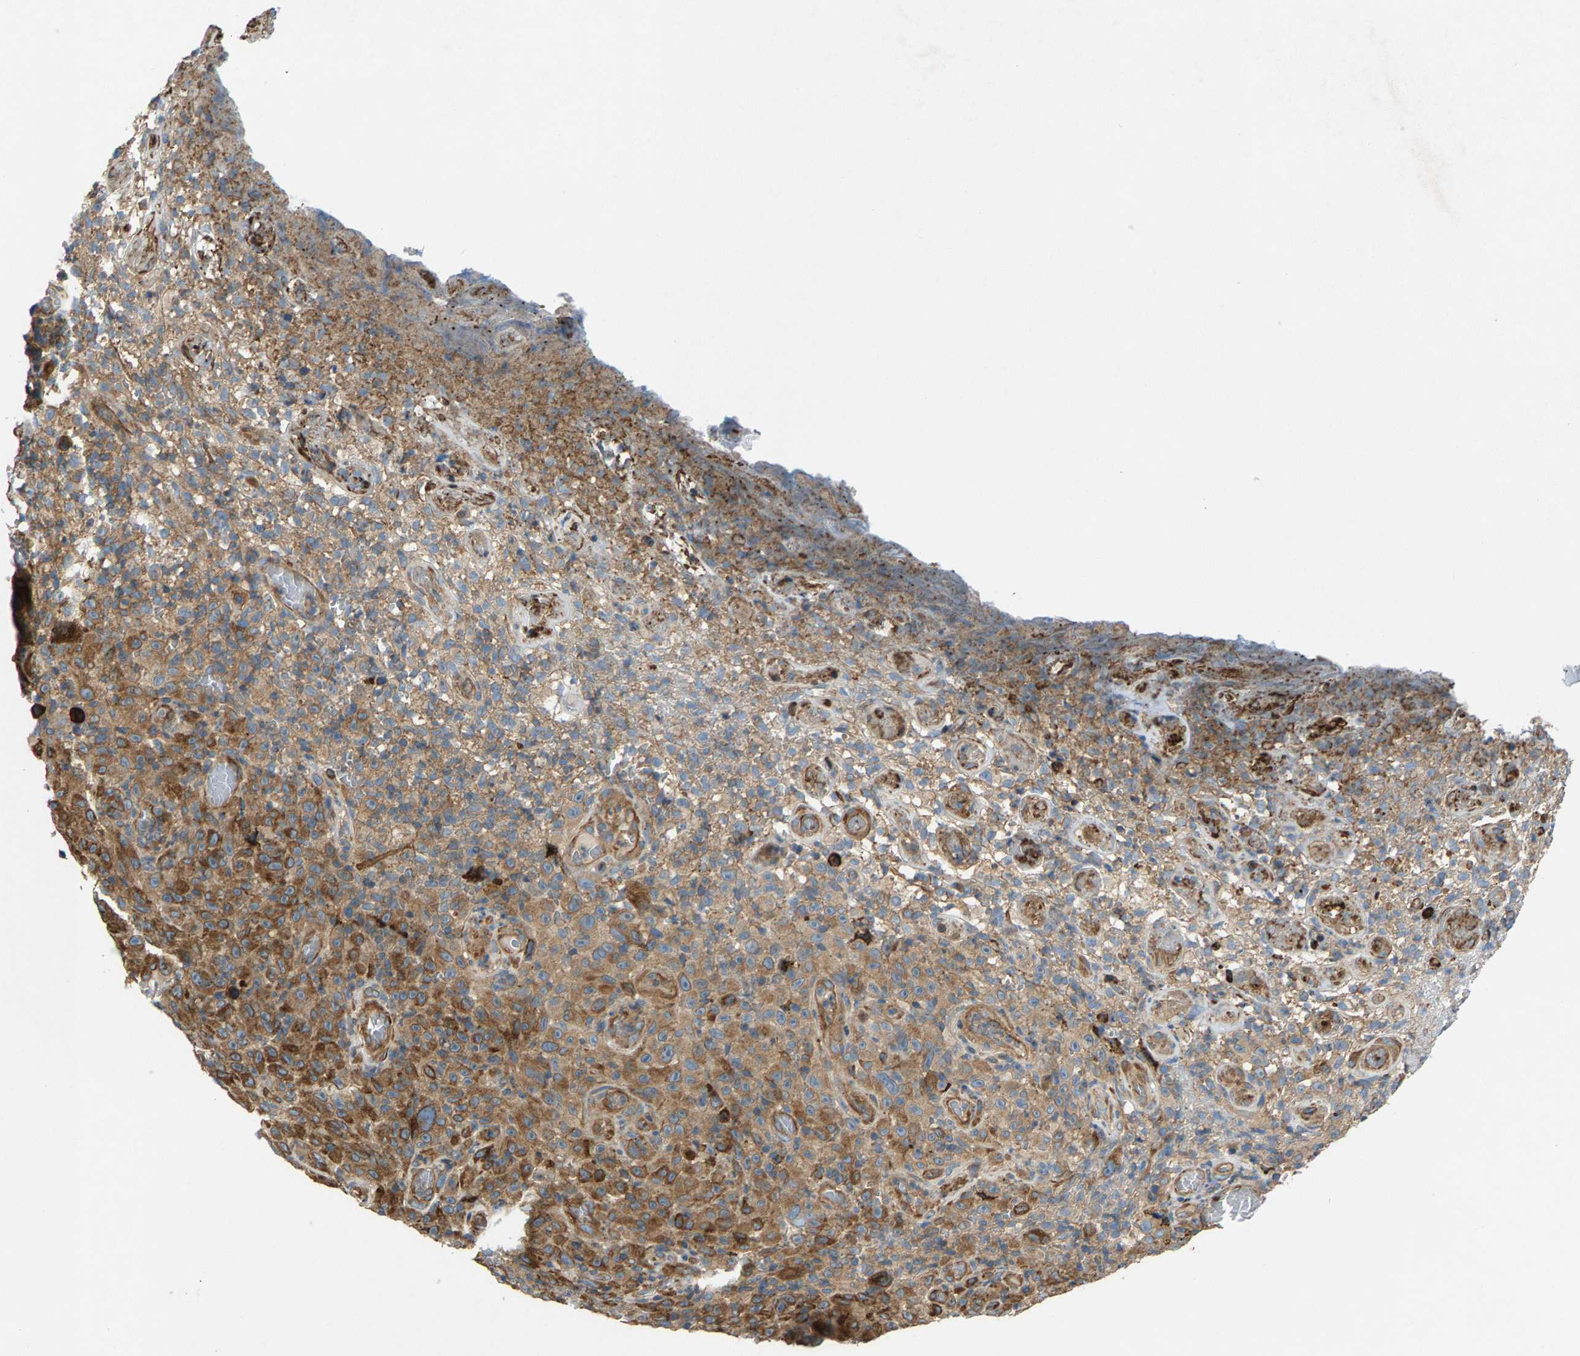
{"staining": {"intensity": "moderate", "quantity": ">75%", "location": "cytoplasmic/membranous"}, "tissue": "melanoma", "cell_type": "Tumor cells", "image_type": "cancer", "snomed": [{"axis": "morphology", "description": "Malignant melanoma, NOS"}, {"axis": "topography", "description": "Skin"}], "caption": "Protein expression analysis of melanoma reveals moderate cytoplasmic/membranous staining in about >75% of tumor cells.", "gene": "PDCL", "patient": {"sex": "female", "age": 82}}